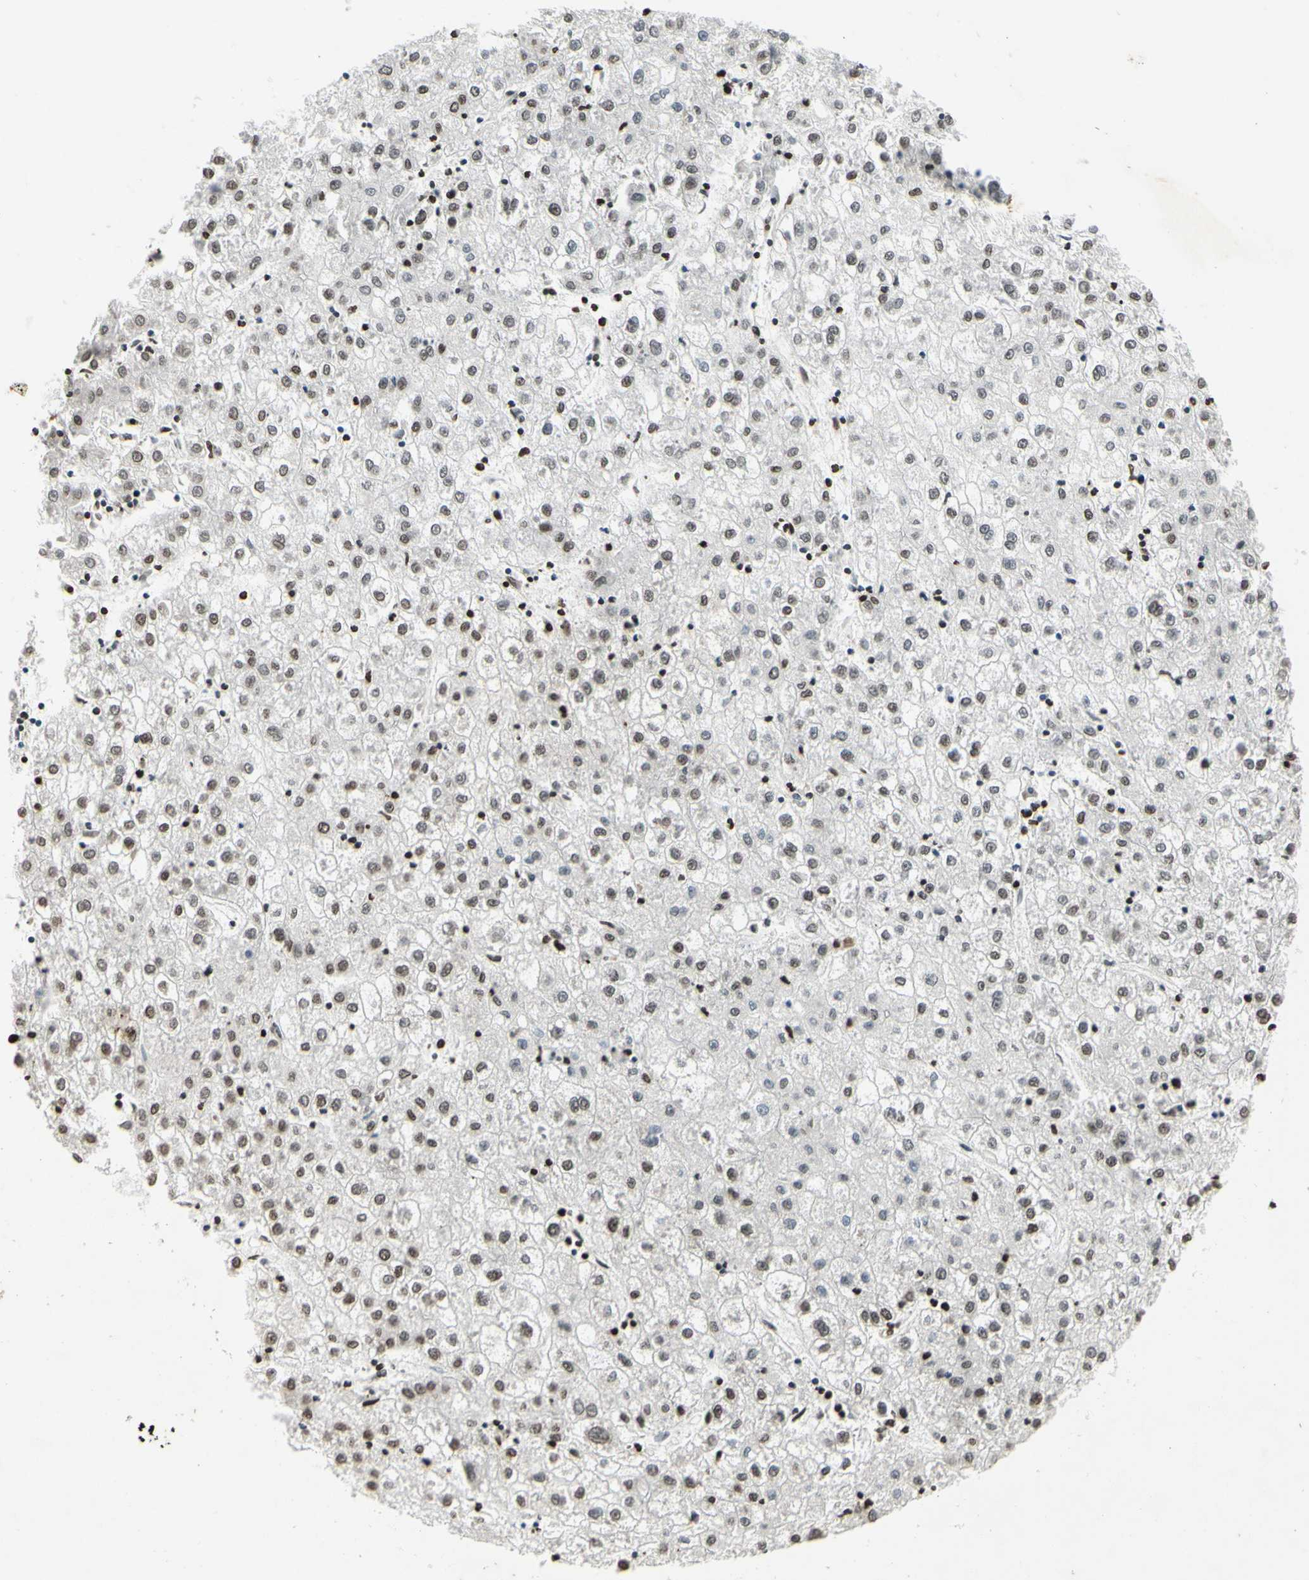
{"staining": {"intensity": "weak", "quantity": "<25%", "location": "nuclear"}, "tissue": "liver cancer", "cell_type": "Tumor cells", "image_type": "cancer", "snomed": [{"axis": "morphology", "description": "Carcinoma, Hepatocellular, NOS"}, {"axis": "topography", "description": "Liver"}], "caption": "Immunohistochemical staining of liver cancer demonstrates no significant positivity in tumor cells.", "gene": "RORA", "patient": {"sex": "male", "age": 72}}